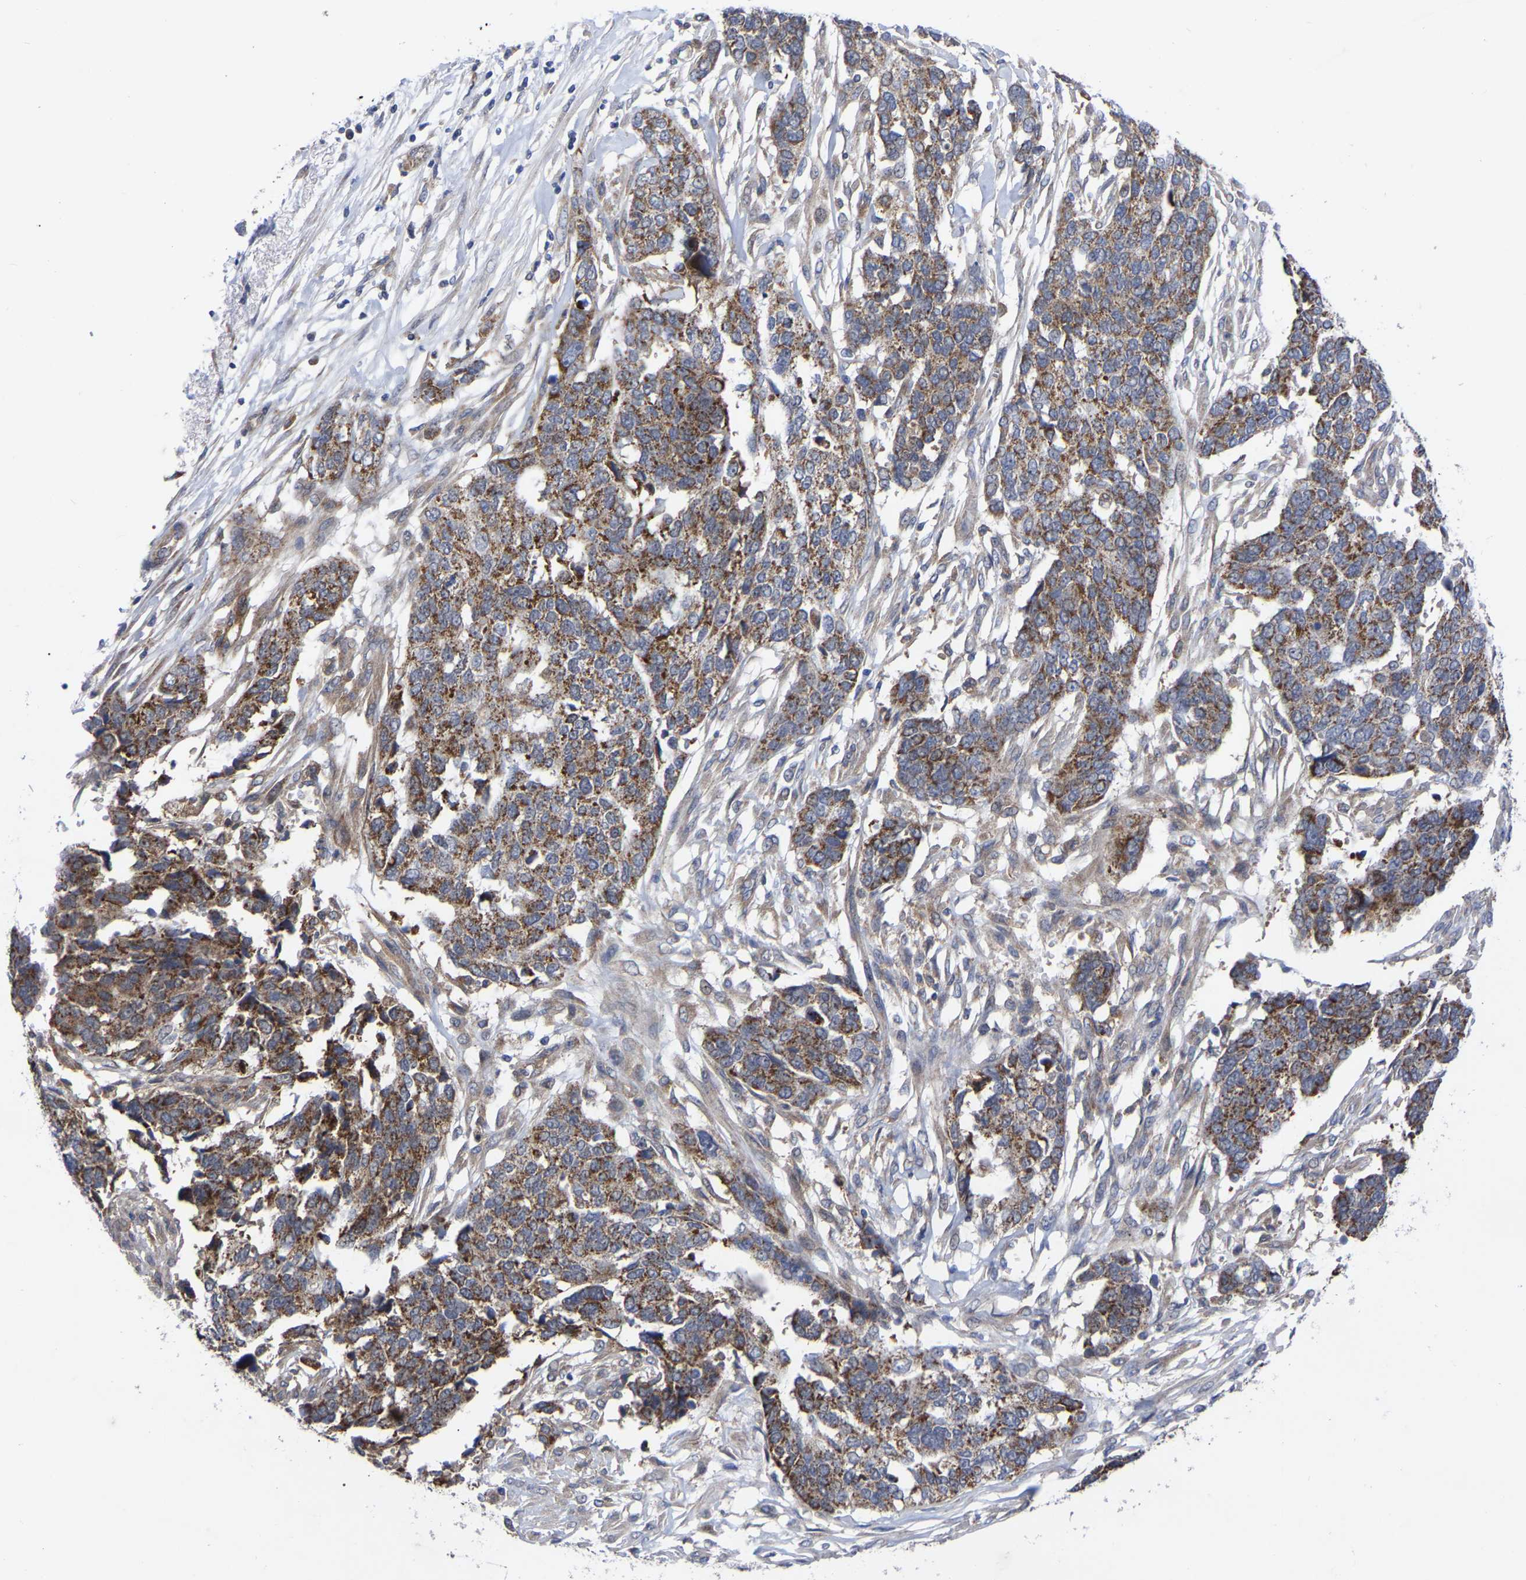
{"staining": {"intensity": "moderate", "quantity": "25%-75%", "location": "cytoplasmic/membranous"}, "tissue": "ovarian cancer", "cell_type": "Tumor cells", "image_type": "cancer", "snomed": [{"axis": "morphology", "description": "Cystadenocarcinoma, serous, NOS"}, {"axis": "topography", "description": "Ovary"}], "caption": "This is a photomicrograph of immunohistochemistry (IHC) staining of serous cystadenocarcinoma (ovarian), which shows moderate positivity in the cytoplasmic/membranous of tumor cells.", "gene": "TCP1", "patient": {"sex": "female", "age": 44}}